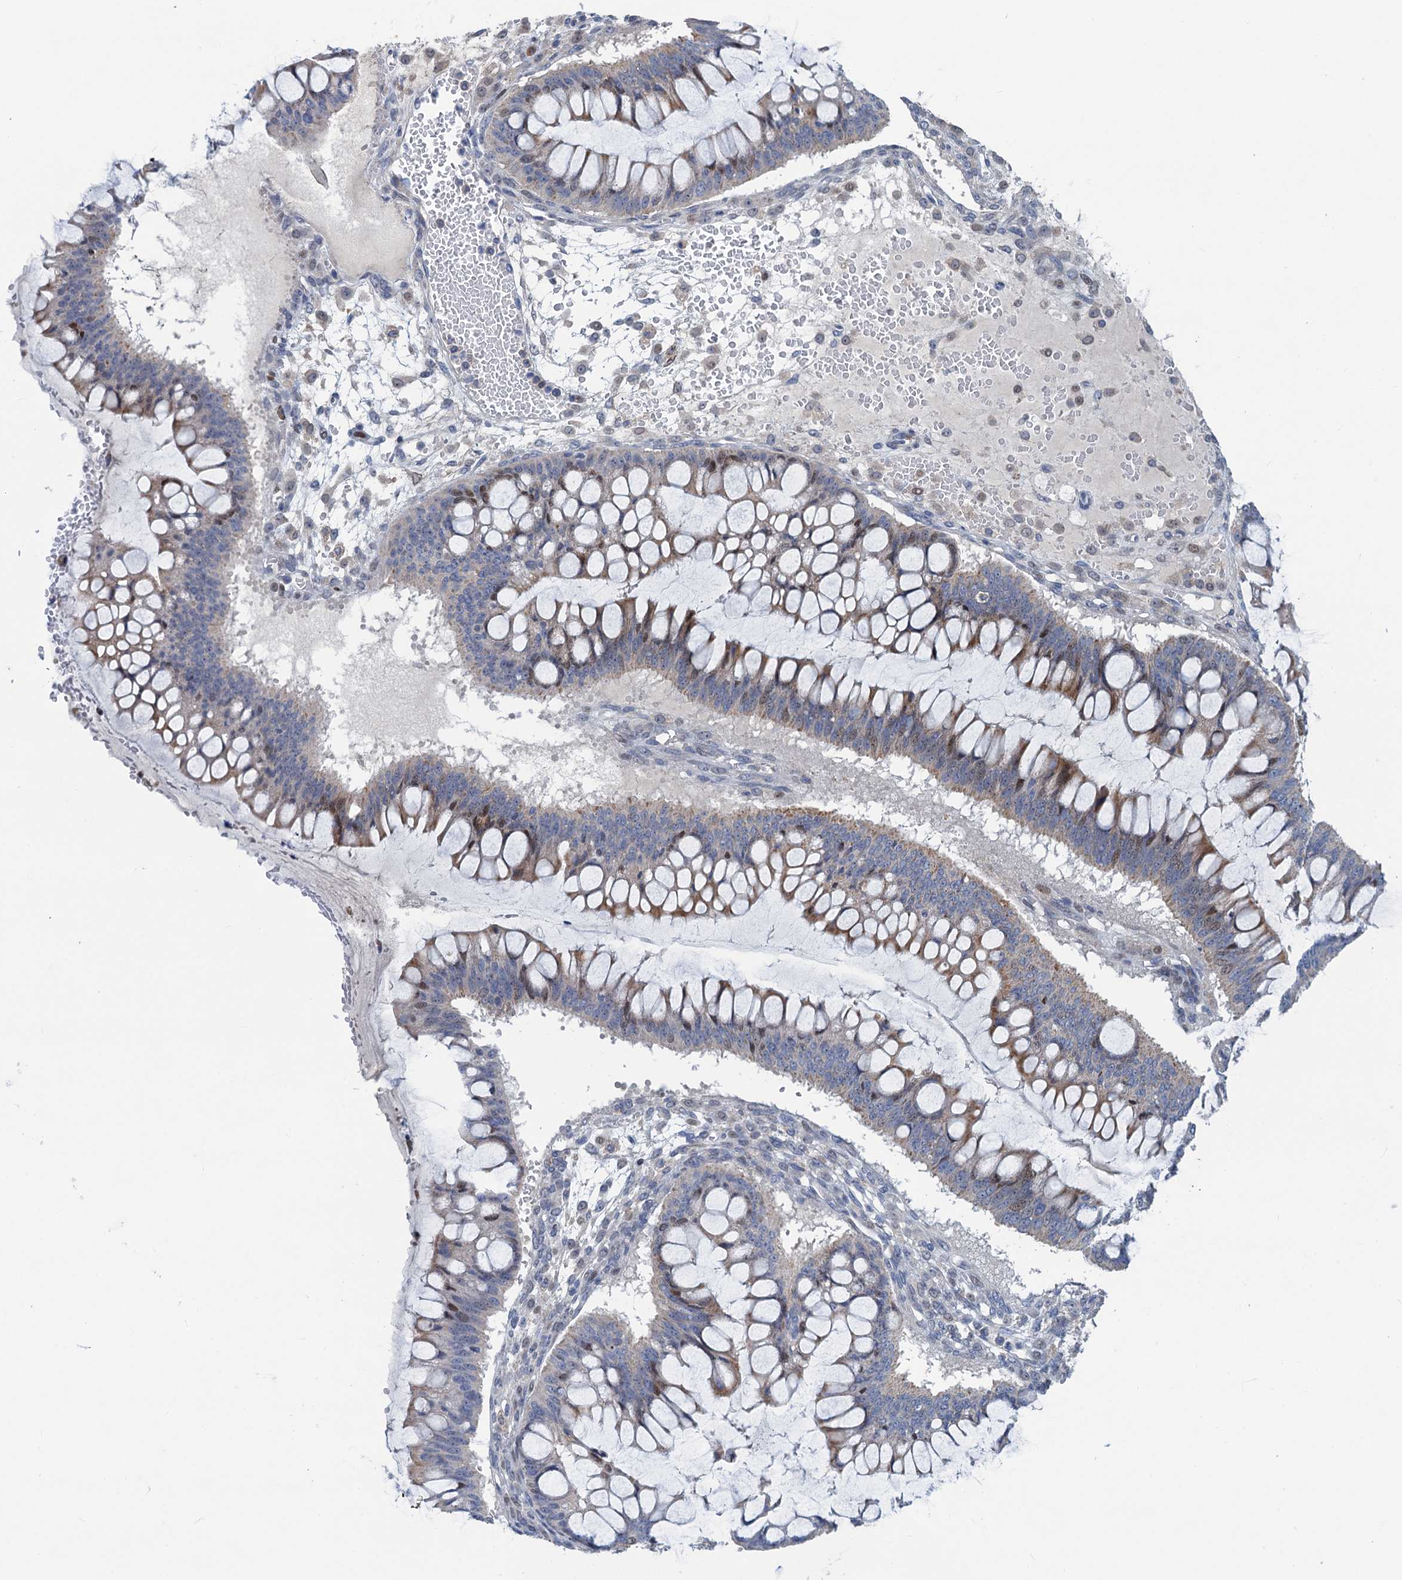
{"staining": {"intensity": "moderate", "quantity": "<25%", "location": "cytoplasmic/membranous,nuclear"}, "tissue": "ovarian cancer", "cell_type": "Tumor cells", "image_type": "cancer", "snomed": [{"axis": "morphology", "description": "Cystadenocarcinoma, mucinous, NOS"}, {"axis": "topography", "description": "Ovary"}], "caption": "Tumor cells reveal low levels of moderate cytoplasmic/membranous and nuclear expression in approximately <25% of cells in ovarian cancer (mucinous cystadenocarcinoma). Nuclei are stained in blue.", "gene": "ESYT3", "patient": {"sex": "female", "age": 73}}